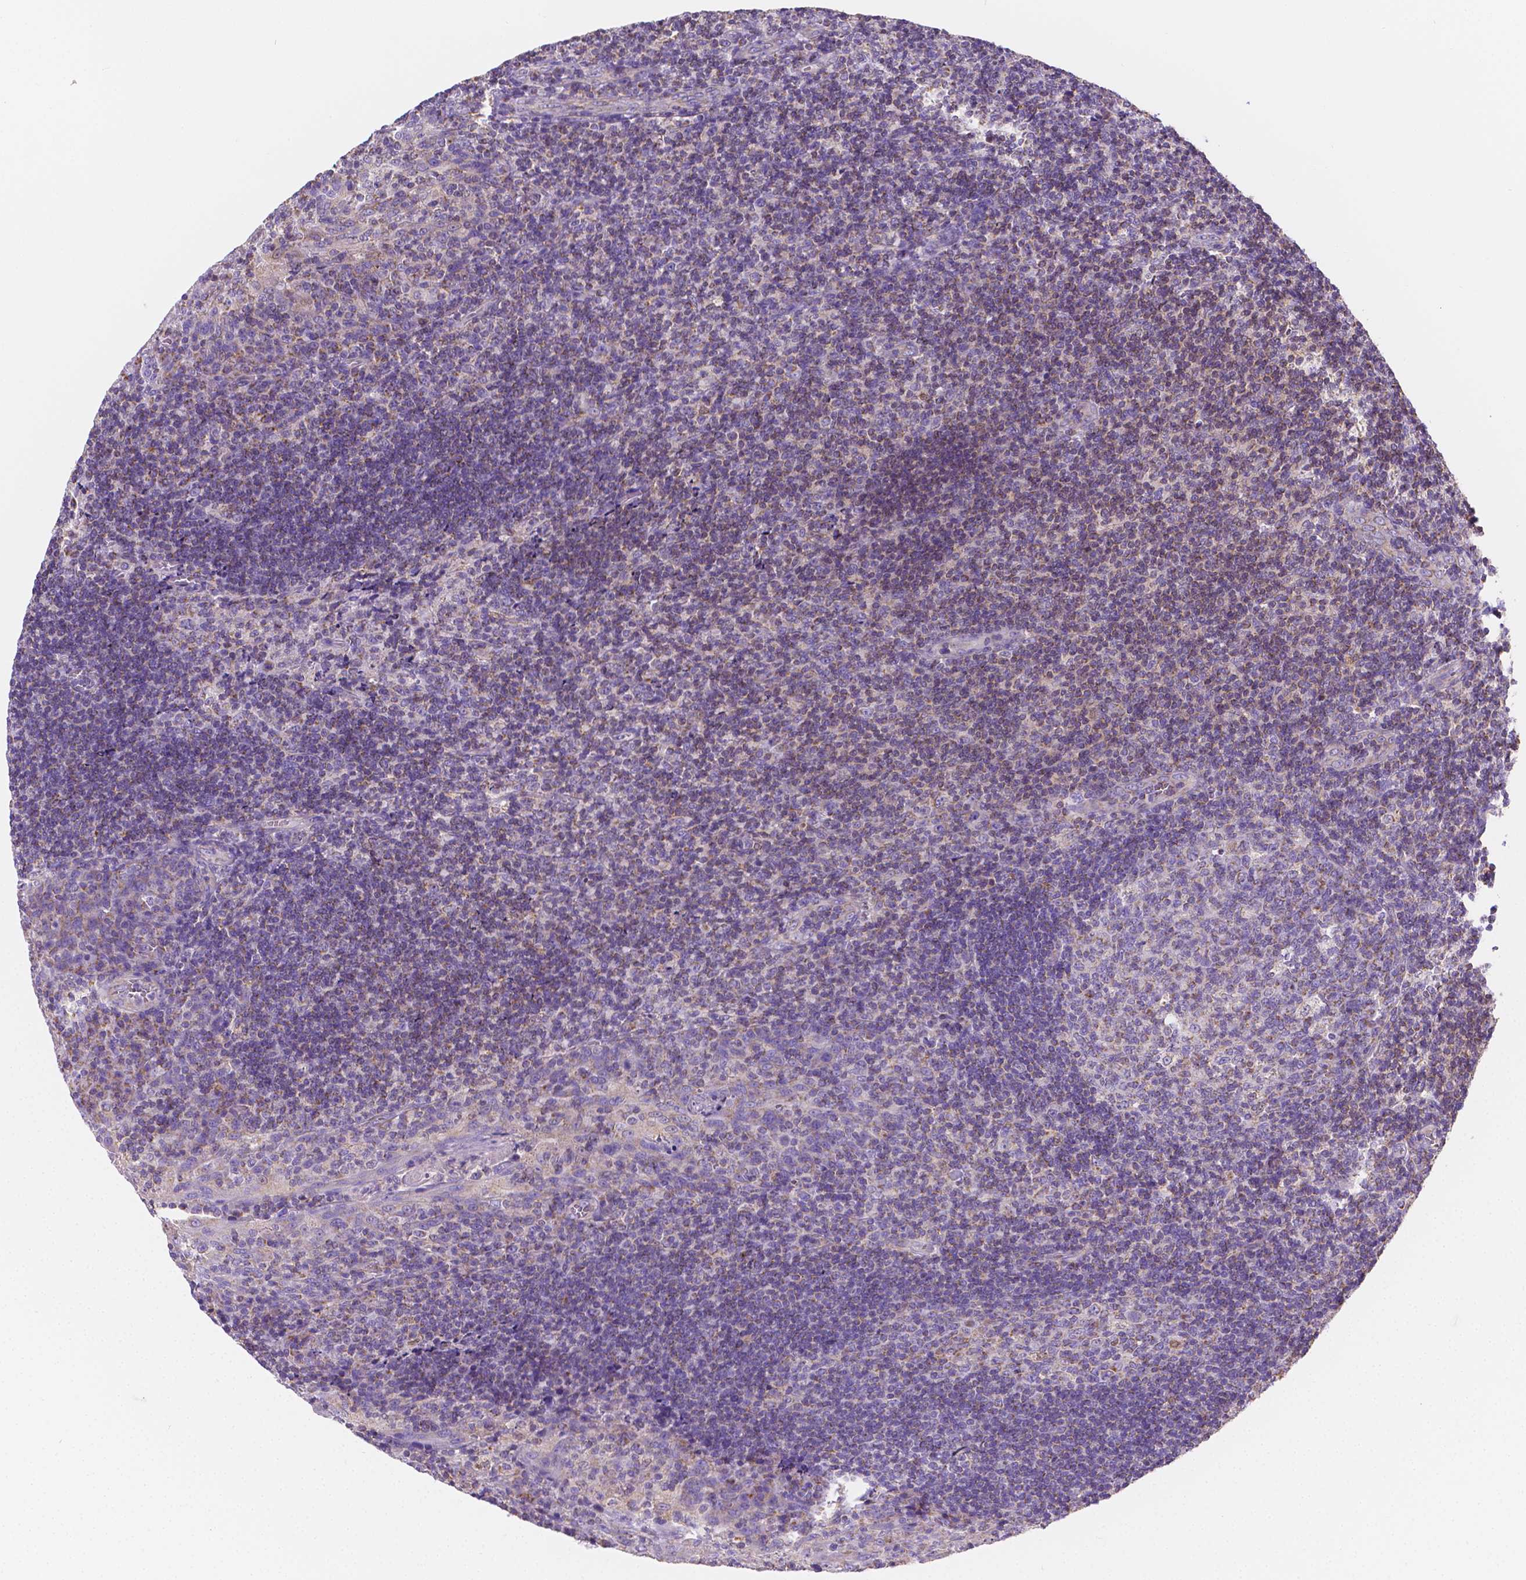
{"staining": {"intensity": "weak", "quantity": "<25%", "location": "cytoplasmic/membranous"}, "tissue": "tonsil", "cell_type": "Germinal center cells", "image_type": "normal", "snomed": [{"axis": "morphology", "description": "Normal tissue, NOS"}, {"axis": "topography", "description": "Tonsil"}], "caption": "Human tonsil stained for a protein using immunohistochemistry shows no staining in germinal center cells.", "gene": "SGTB", "patient": {"sex": "male", "age": 17}}